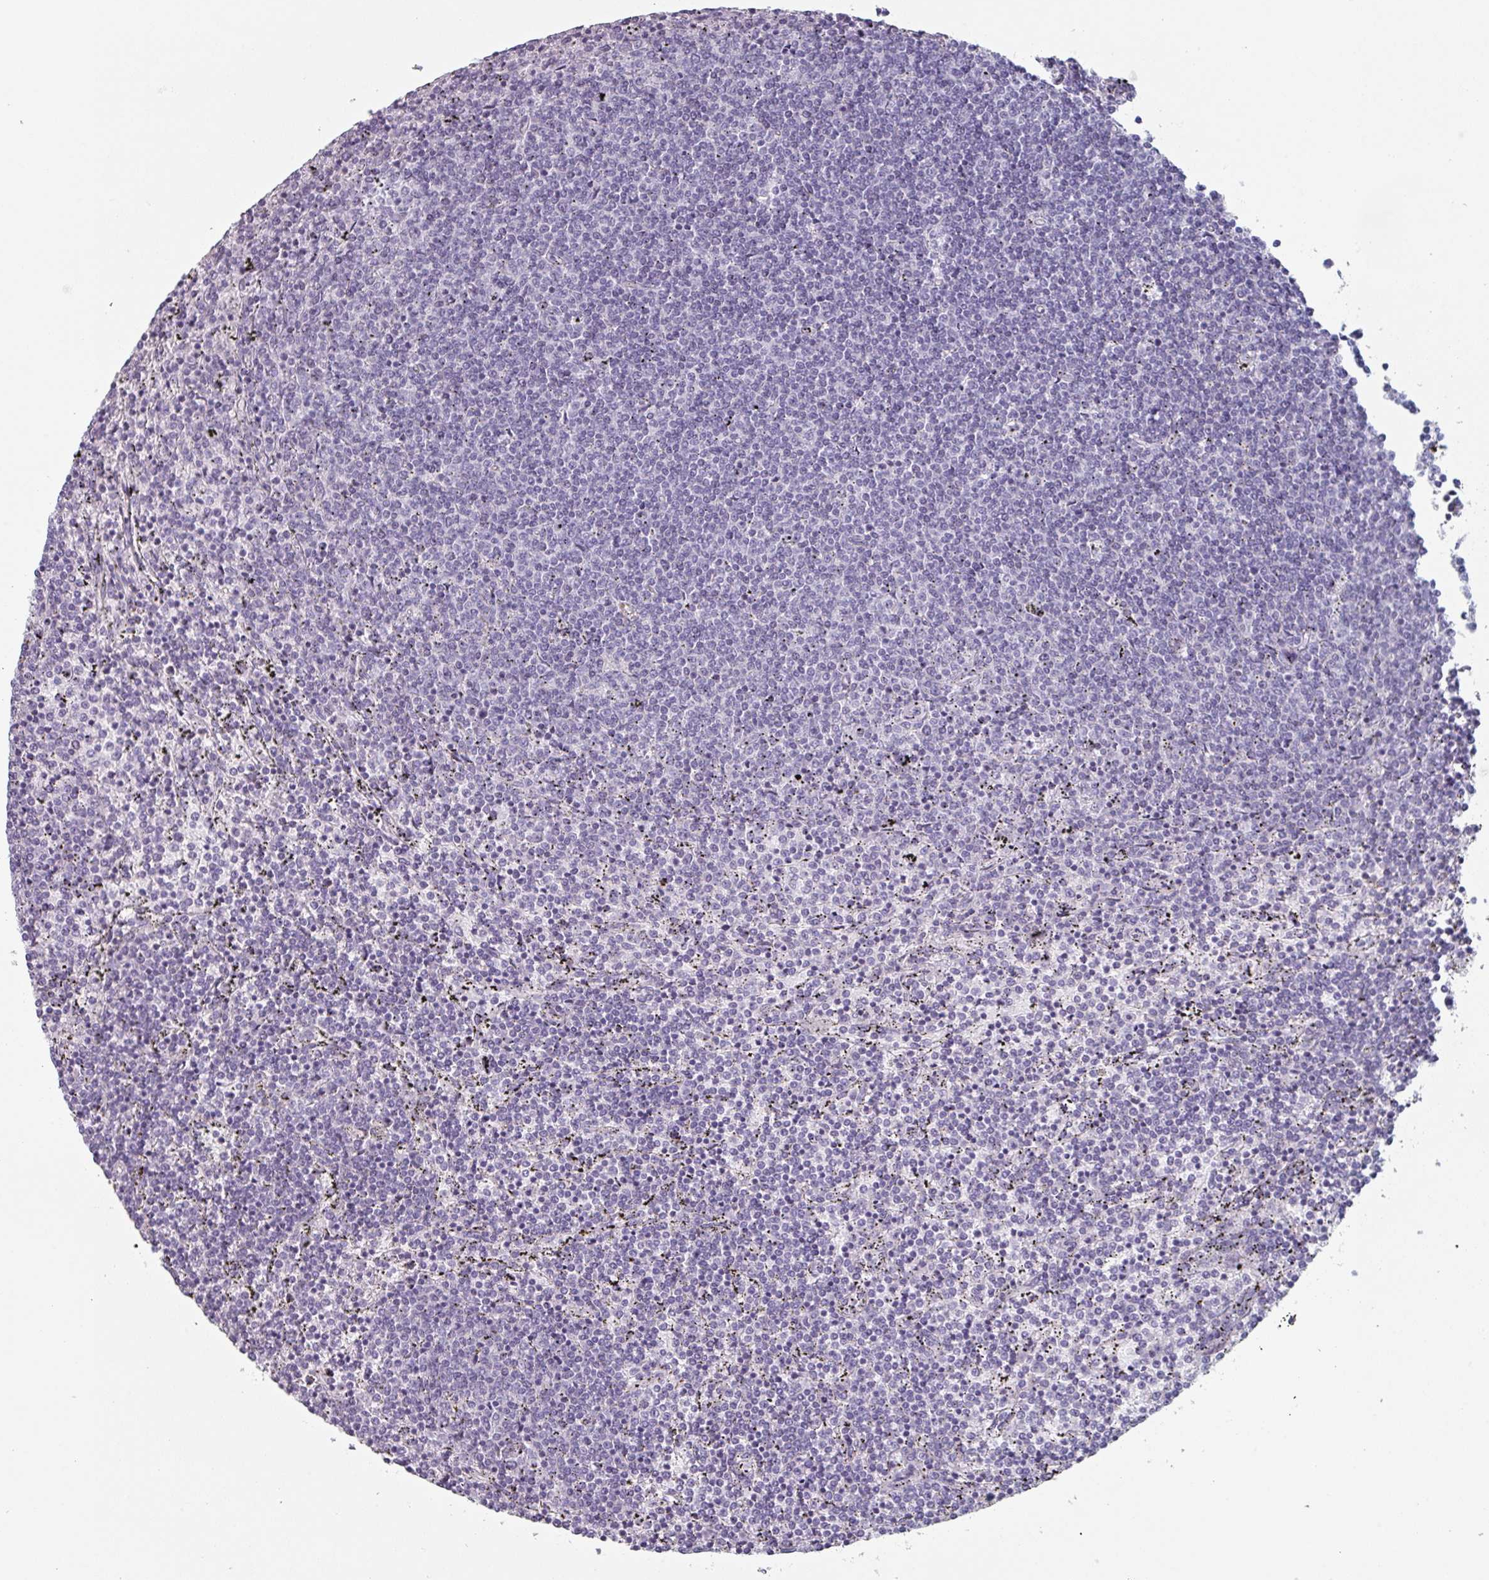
{"staining": {"intensity": "negative", "quantity": "none", "location": "none"}, "tissue": "lymphoma", "cell_type": "Tumor cells", "image_type": "cancer", "snomed": [{"axis": "morphology", "description": "Malignant lymphoma, non-Hodgkin's type, Low grade"}, {"axis": "topography", "description": "Spleen"}], "caption": "A high-resolution histopathology image shows immunohistochemistry staining of lymphoma, which demonstrates no significant expression in tumor cells.", "gene": "SLC35G2", "patient": {"sex": "female", "age": 50}}